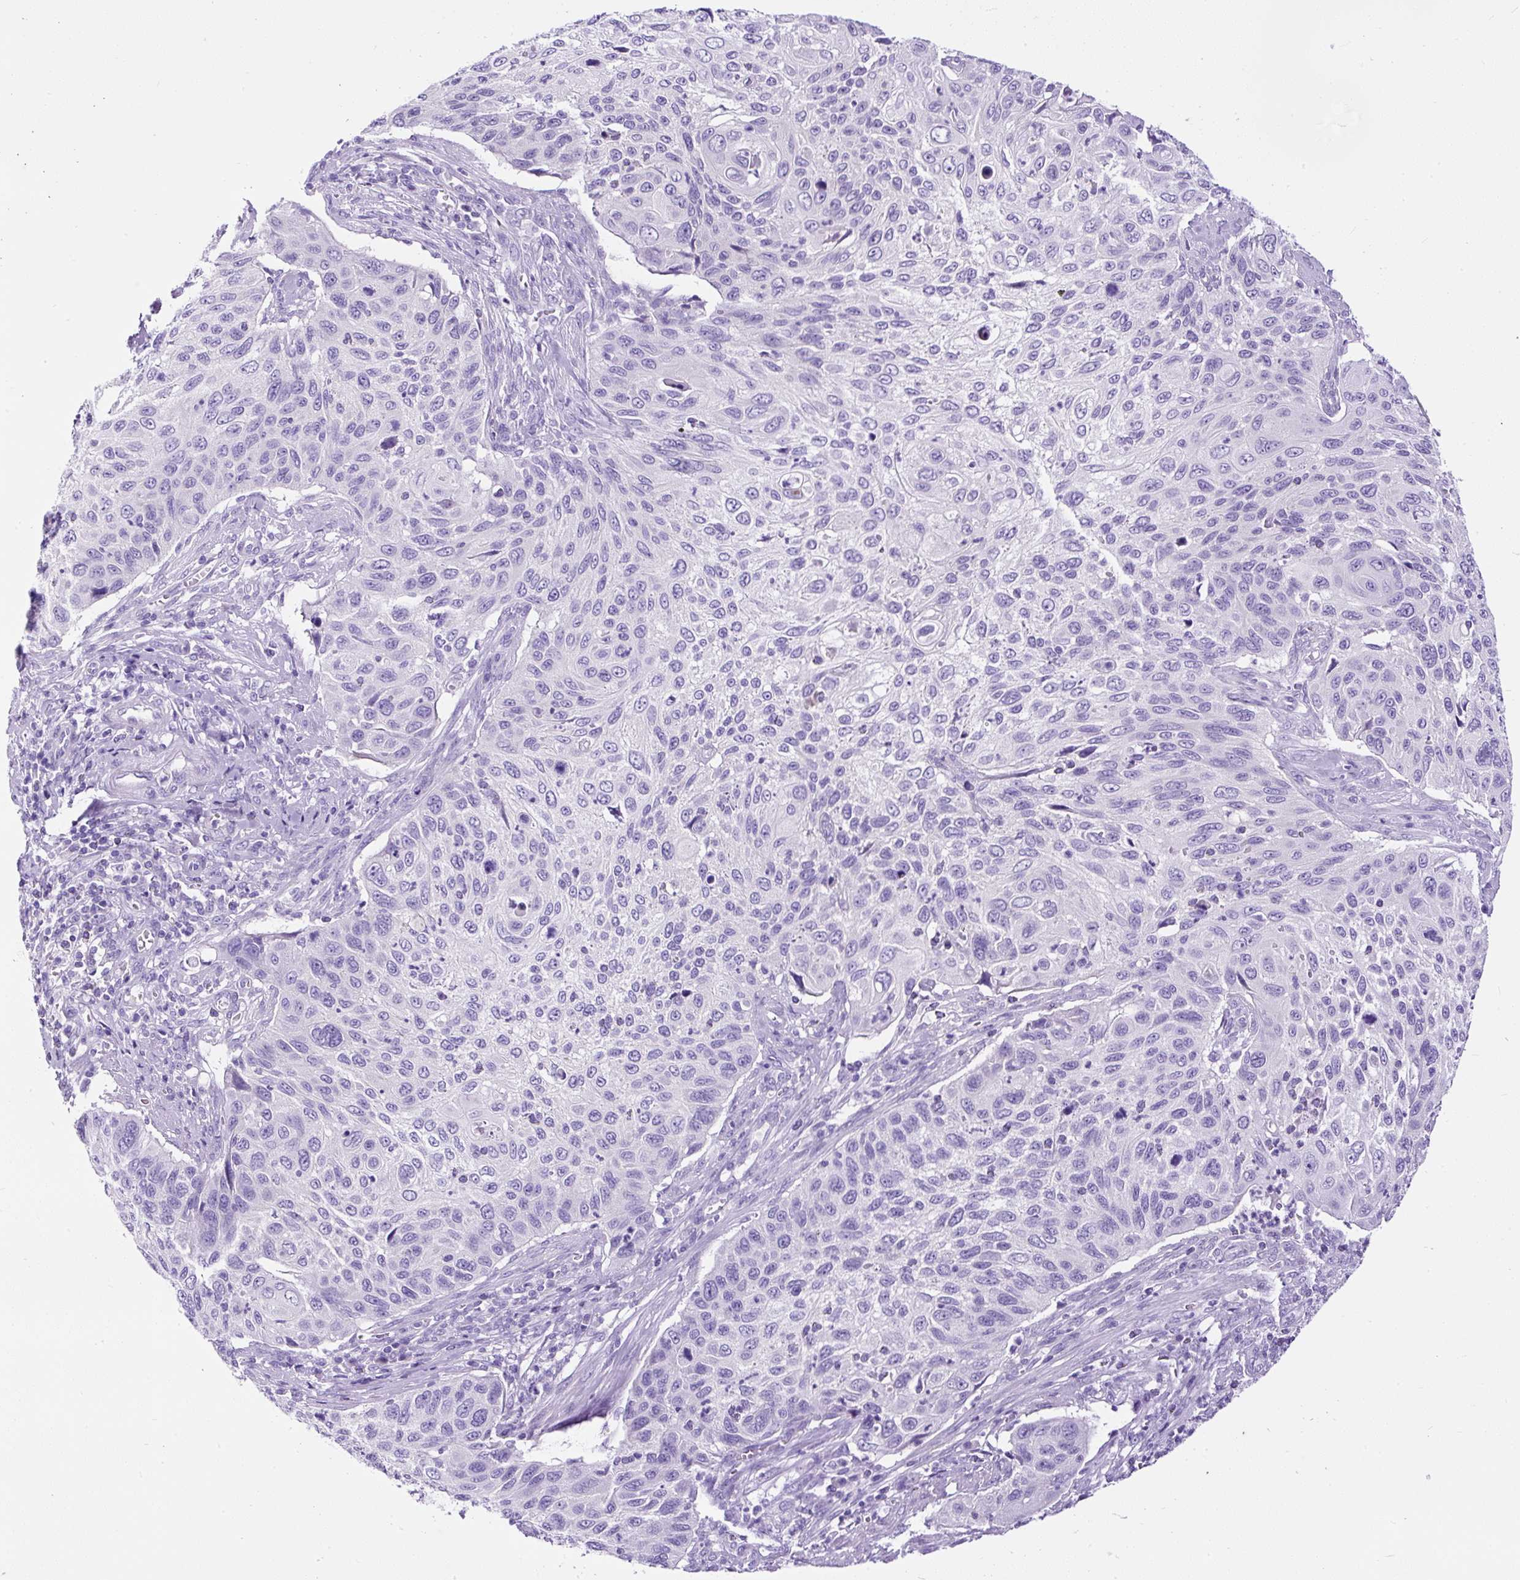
{"staining": {"intensity": "negative", "quantity": "none", "location": "none"}, "tissue": "cervical cancer", "cell_type": "Tumor cells", "image_type": "cancer", "snomed": [{"axis": "morphology", "description": "Squamous cell carcinoma, NOS"}, {"axis": "topography", "description": "Cervix"}], "caption": "High power microscopy photomicrograph of an IHC photomicrograph of cervical cancer, revealing no significant staining in tumor cells. Brightfield microscopy of immunohistochemistry stained with DAB (3,3'-diaminobenzidine) (brown) and hematoxylin (blue), captured at high magnification.", "gene": "STOX2", "patient": {"sex": "female", "age": 70}}